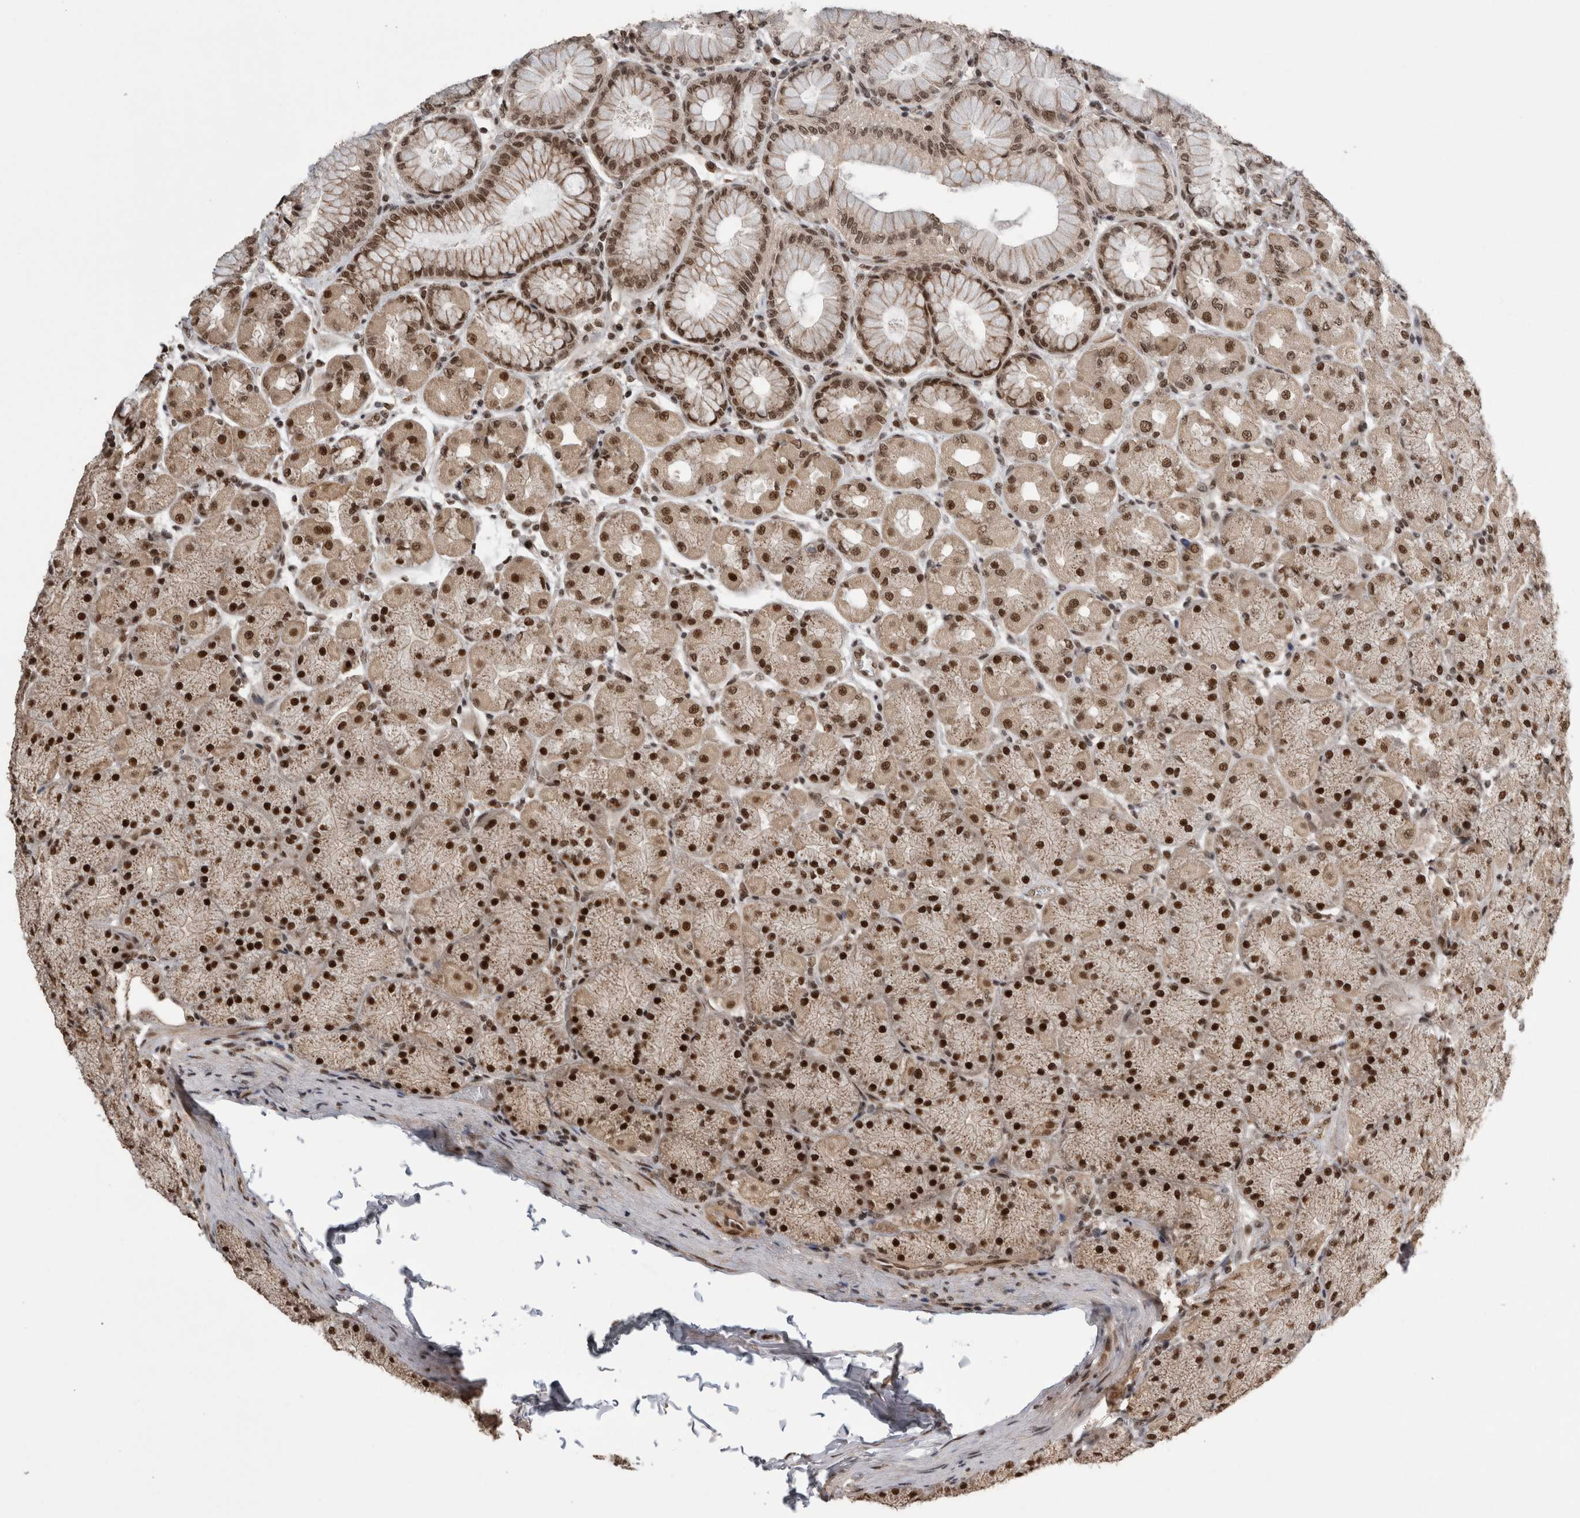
{"staining": {"intensity": "strong", "quantity": ">75%", "location": "nuclear"}, "tissue": "stomach", "cell_type": "Glandular cells", "image_type": "normal", "snomed": [{"axis": "morphology", "description": "Normal tissue, NOS"}, {"axis": "topography", "description": "Stomach, upper"}], "caption": "Human stomach stained with a brown dye exhibits strong nuclear positive expression in approximately >75% of glandular cells.", "gene": "CPSF2", "patient": {"sex": "female", "age": 56}}